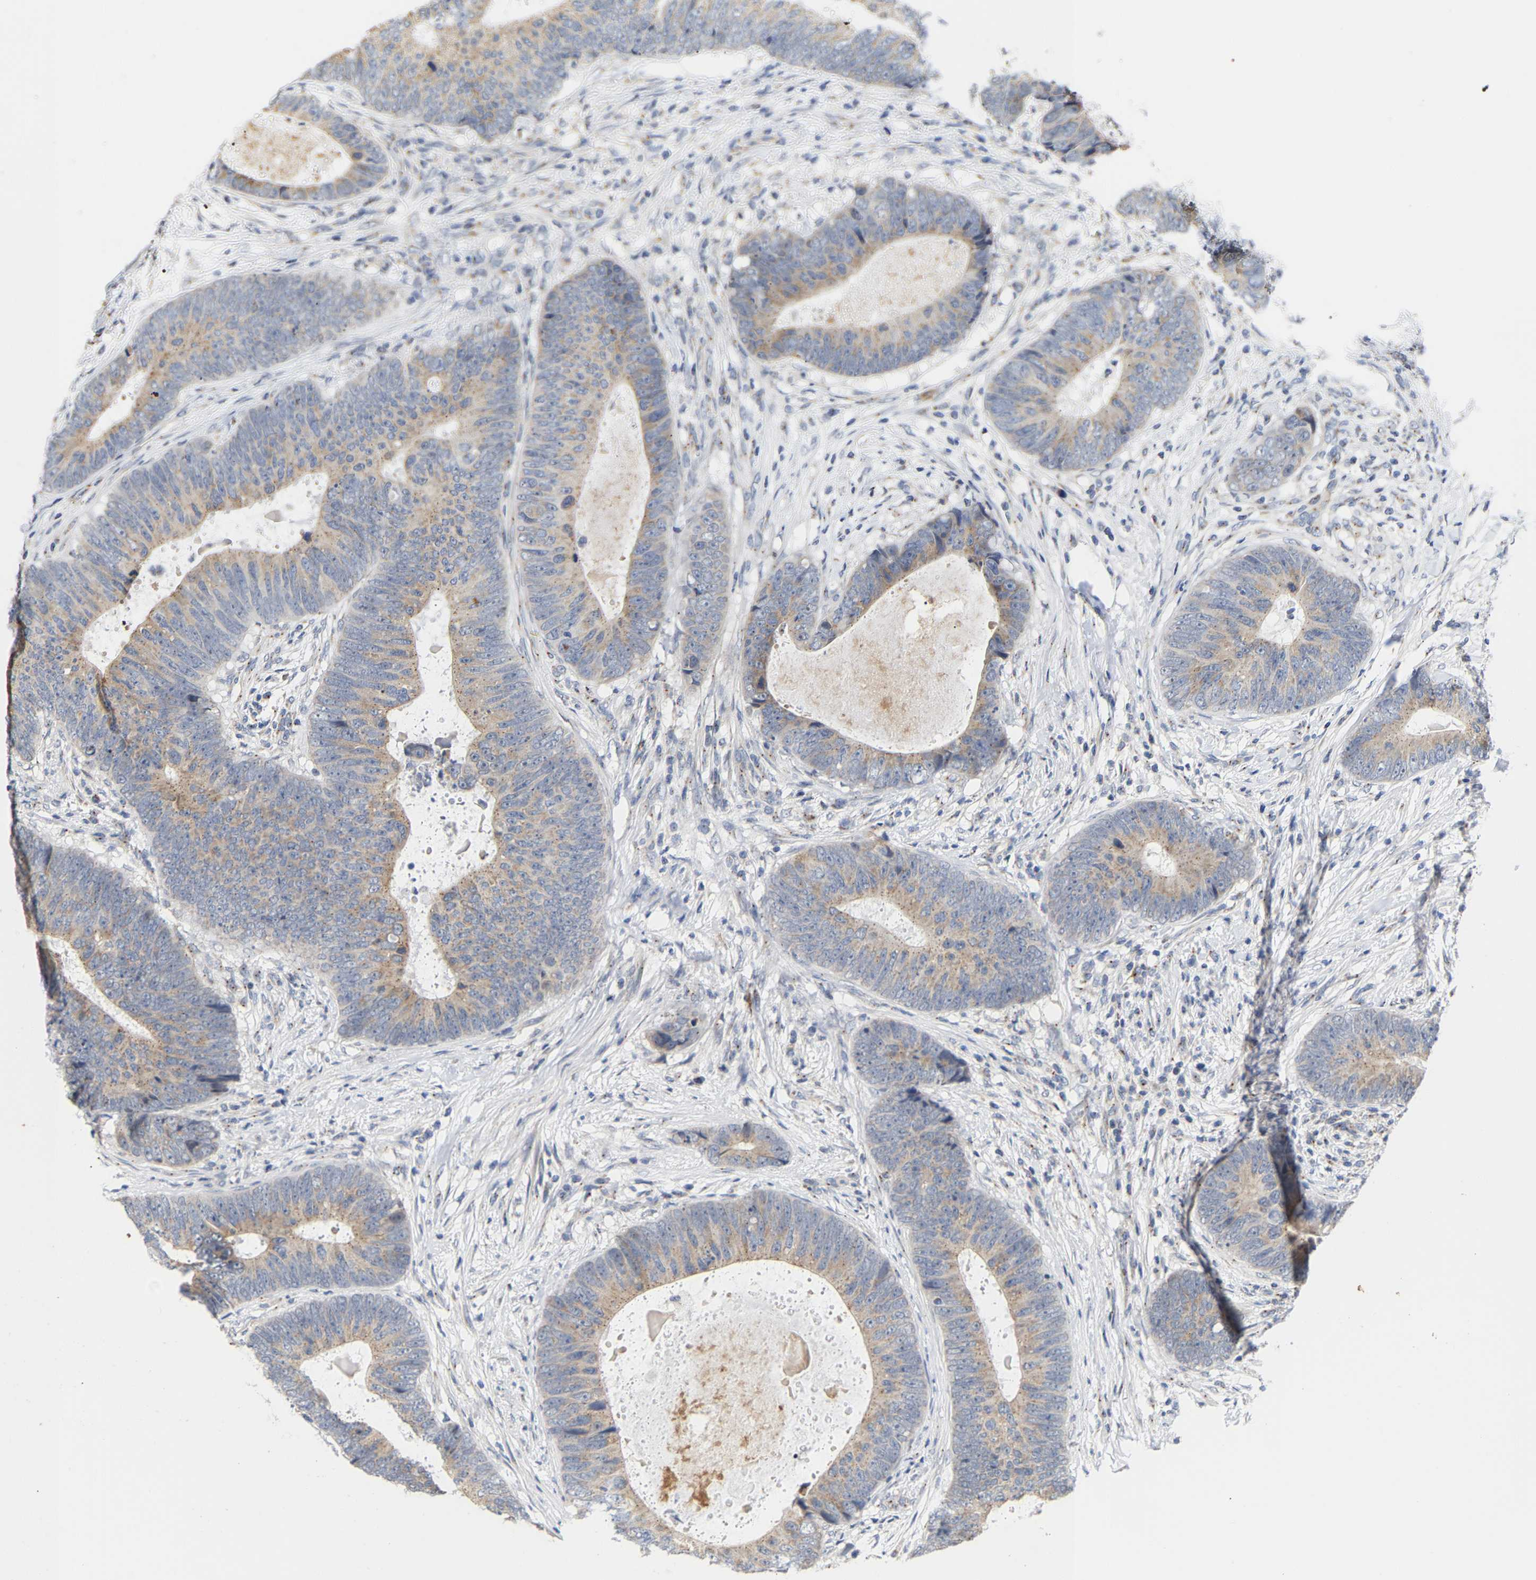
{"staining": {"intensity": "weak", "quantity": ">75%", "location": "cytoplasmic/membranous"}, "tissue": "colorectal cancer", "cell_type": "Tumor cells", "image_type": "cancer", "snomed": [{"axis": "morphology", "description": "Adenocarcinoma, NOS"}, {"axis": "topography", "description": "Colon"}], "caption": "Protein staining exhibits weak cytoplasmic/membranous positivity in about >75% of tumor cells in adenocarcinoma (colorectal).", "gene": "PCNT", "patient": {"sex": "male", "age": 56}}